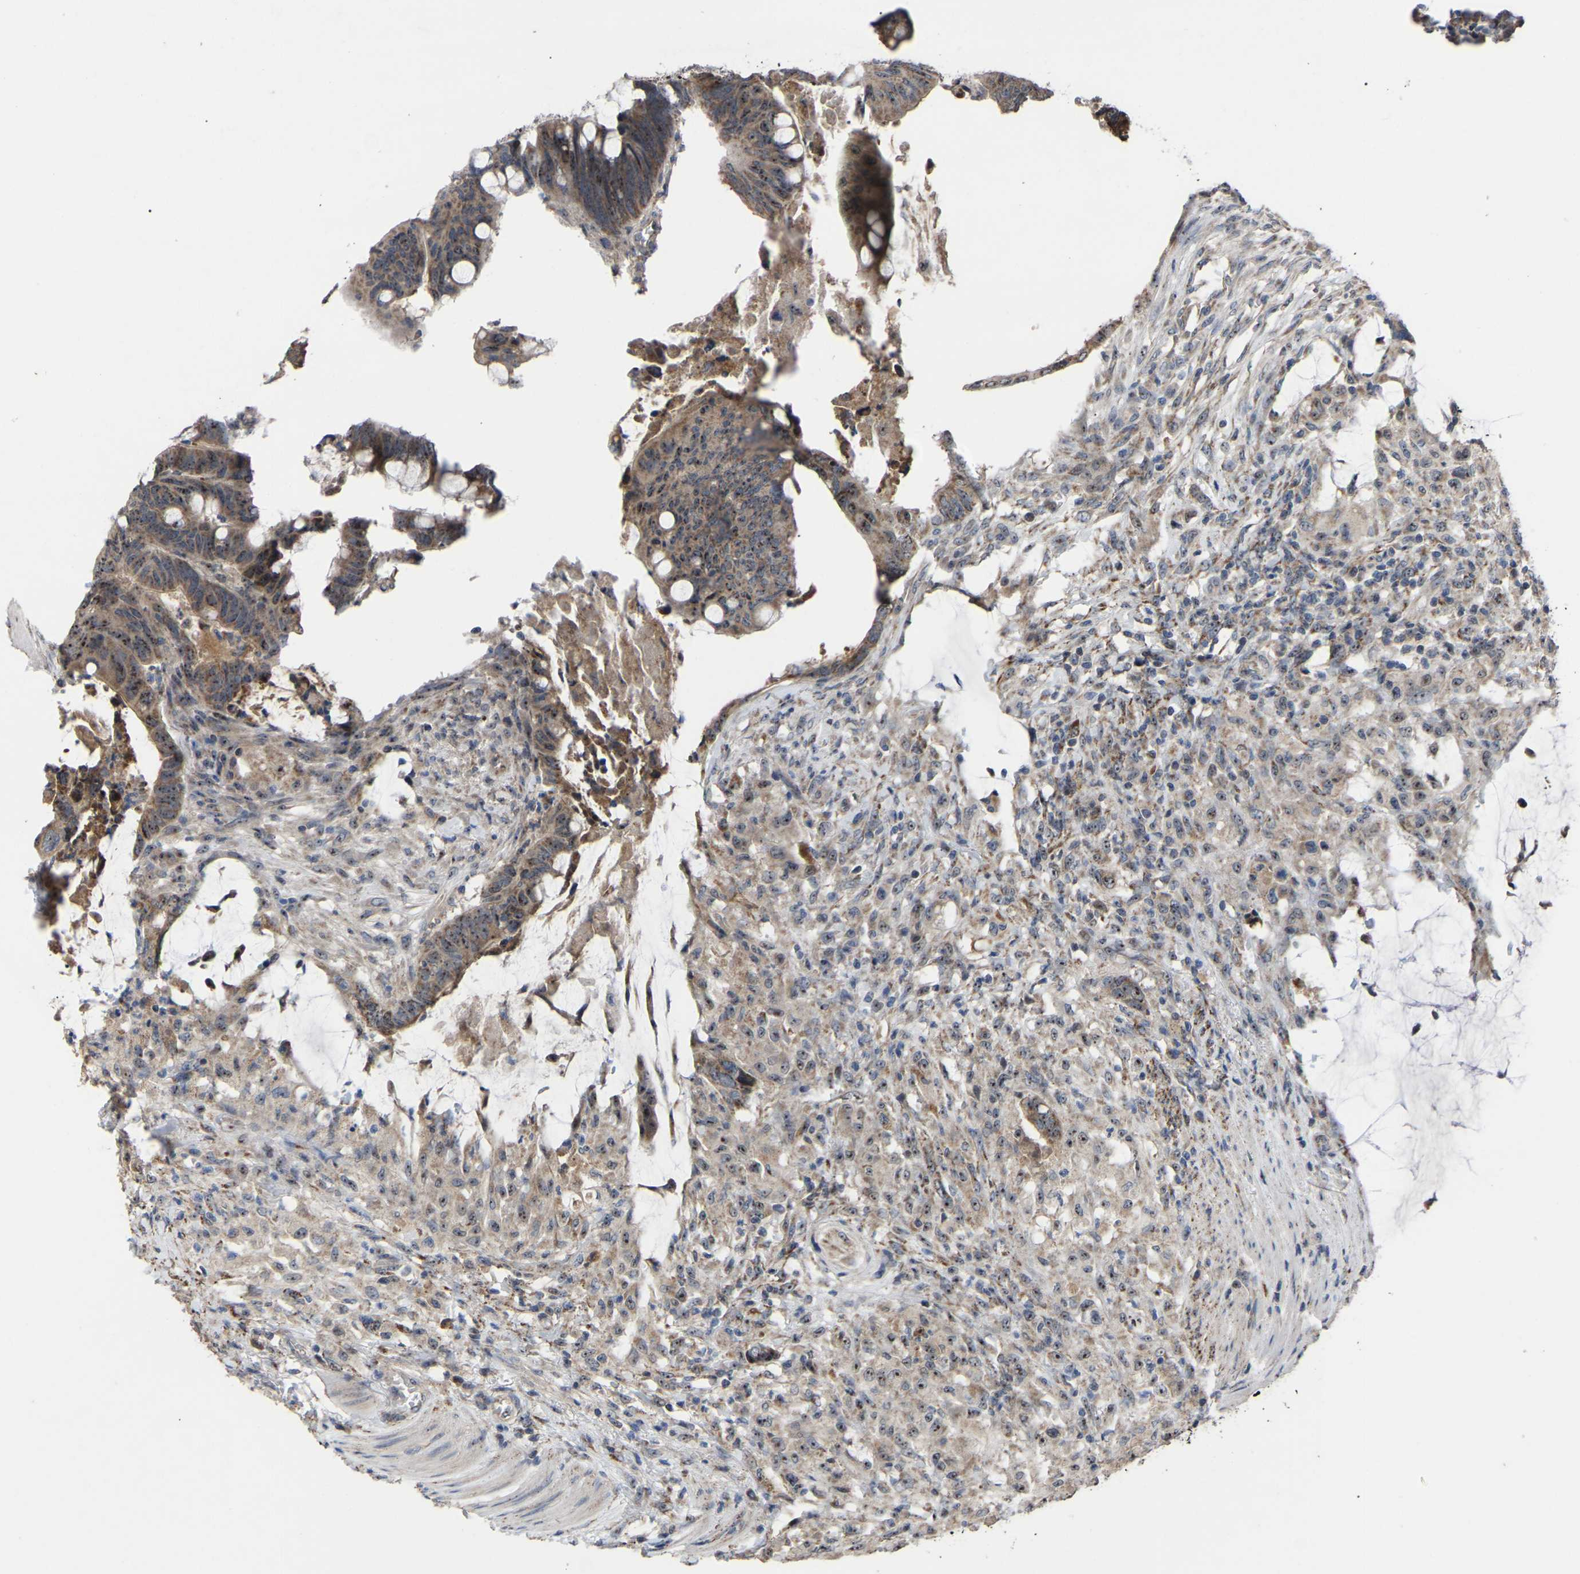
{"staining": {"intensity": "moderate", "quantity": ">75%", "location": "cytoplasmic/membranous,nuclear"}, "tissue": "colorectal cancer", "cell_type": "Tumor cells", "image_type": "cancer", "snomed": [{"axis": "morphology", "description": "Normal tissue, NOS"}, {"axis": "morphology", "description": "Adenocarcinoma, NOS"}, {"axis": "topography", "description": "Rectum"}, {"axis": "topography", "description": "Peripheral nerve tissue"}], "caption": "An immunohistochemistry histopathology image of neoplastic tissue is shown. Protein staining in brown shows moderate cytoplasmic/membranous and nuclear positivity in colorectal adenocarcinoma within tumor cells.", "gene": "NOP53", "patient": {"sex": "male", "age": 92}}